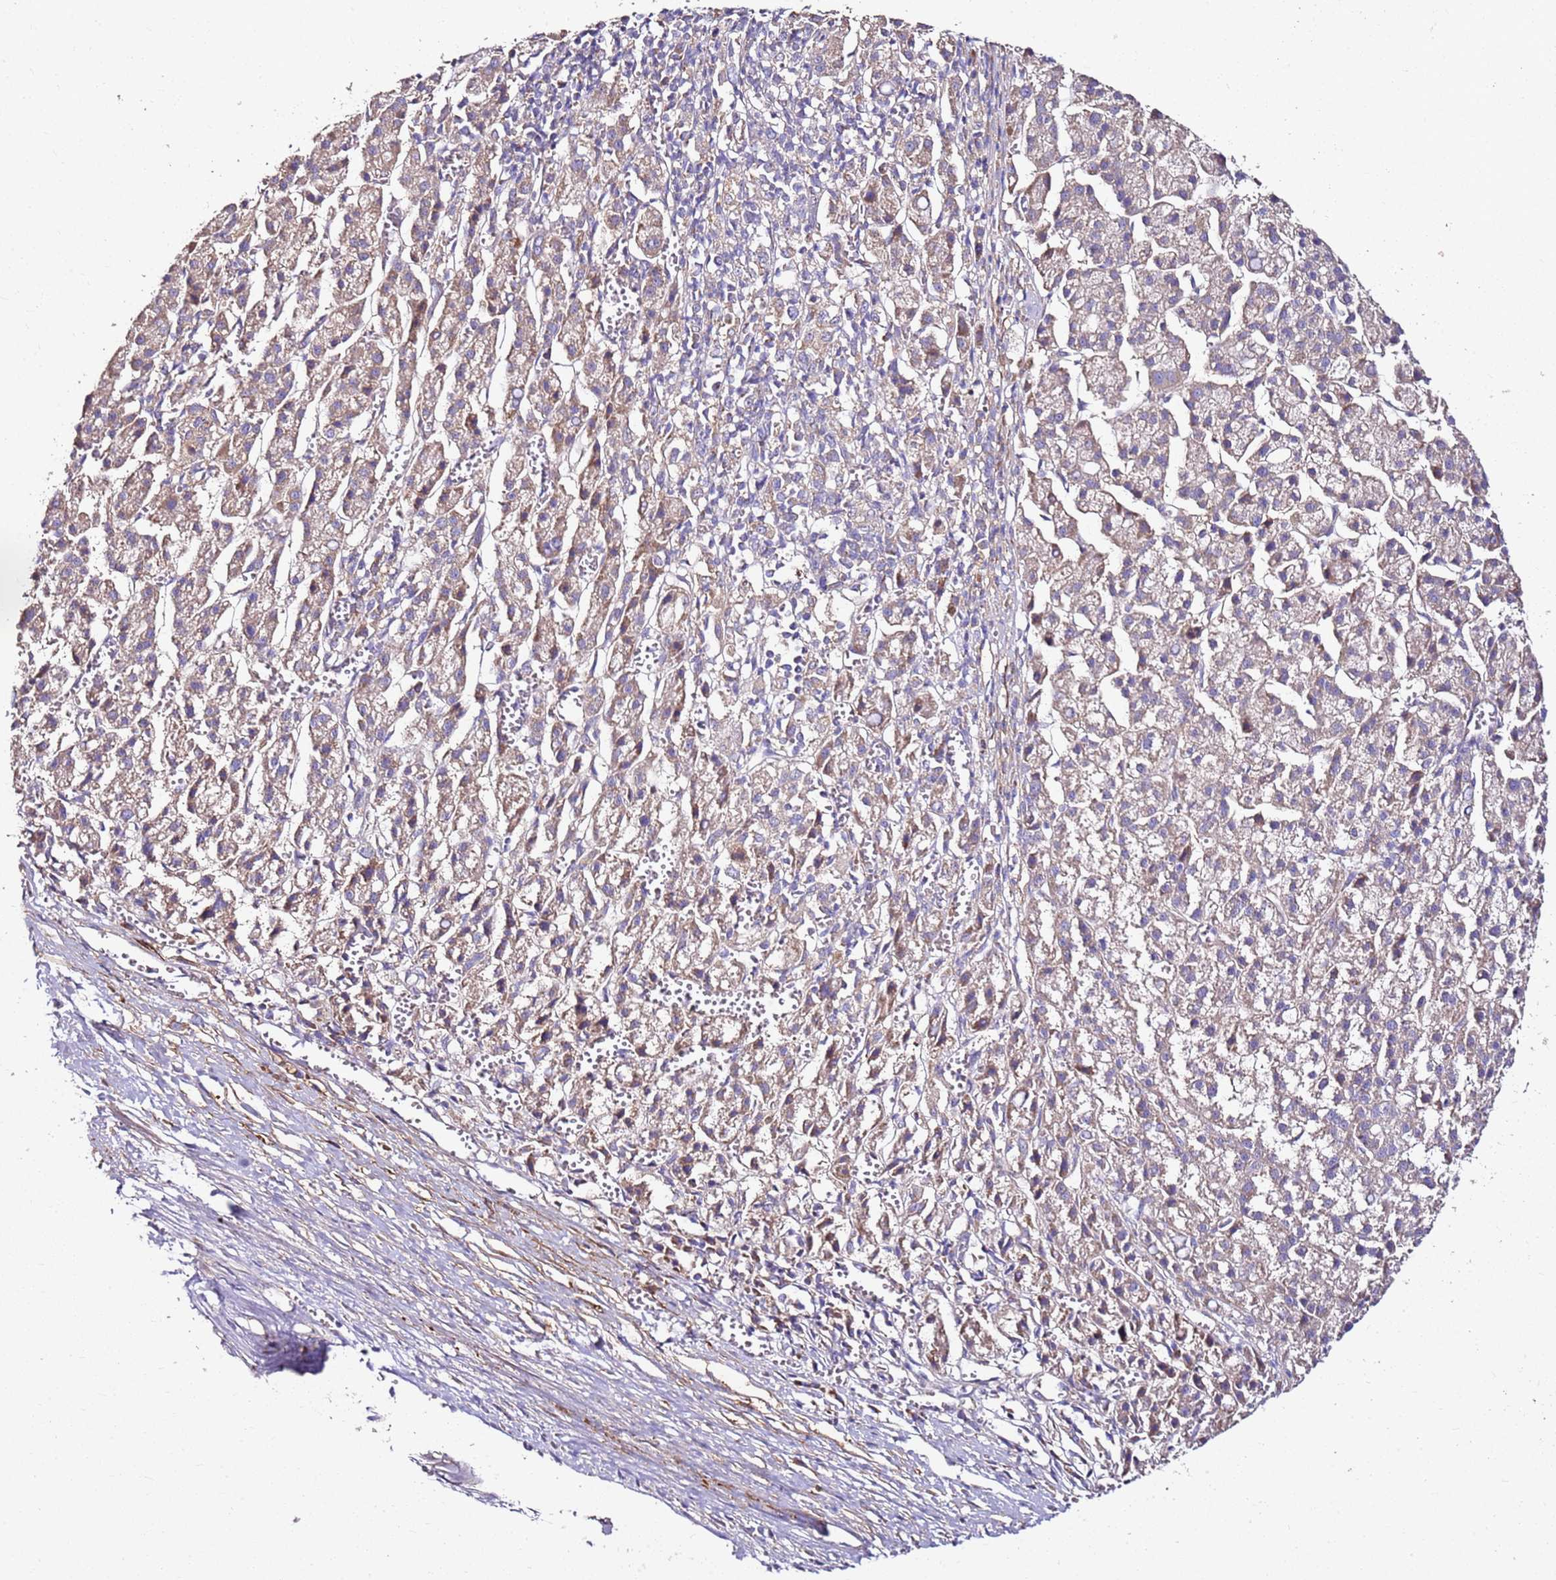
{"staining": {"intensity": "weak", "quantity": "<25%", "location": "cytoplasmic/membranous"}, "tissue": "liver cancer", "cell_type": "Tumor cells", "image_type": "cancer", "snomed": [{"axis": "morphology", "description": "Carcinoma, Hepatocellular, NOS"}, {"axis": "topography", "description": "Liver"}], "caption": "A high-resolution micrograph shows immunohistochemistry staining of liver hepatocellular carcinoma, which demonstrates no significant positivity in tumor cells.", "gene": "KRTAP21-3", "patient": {"sex": "female", "age": 58}}